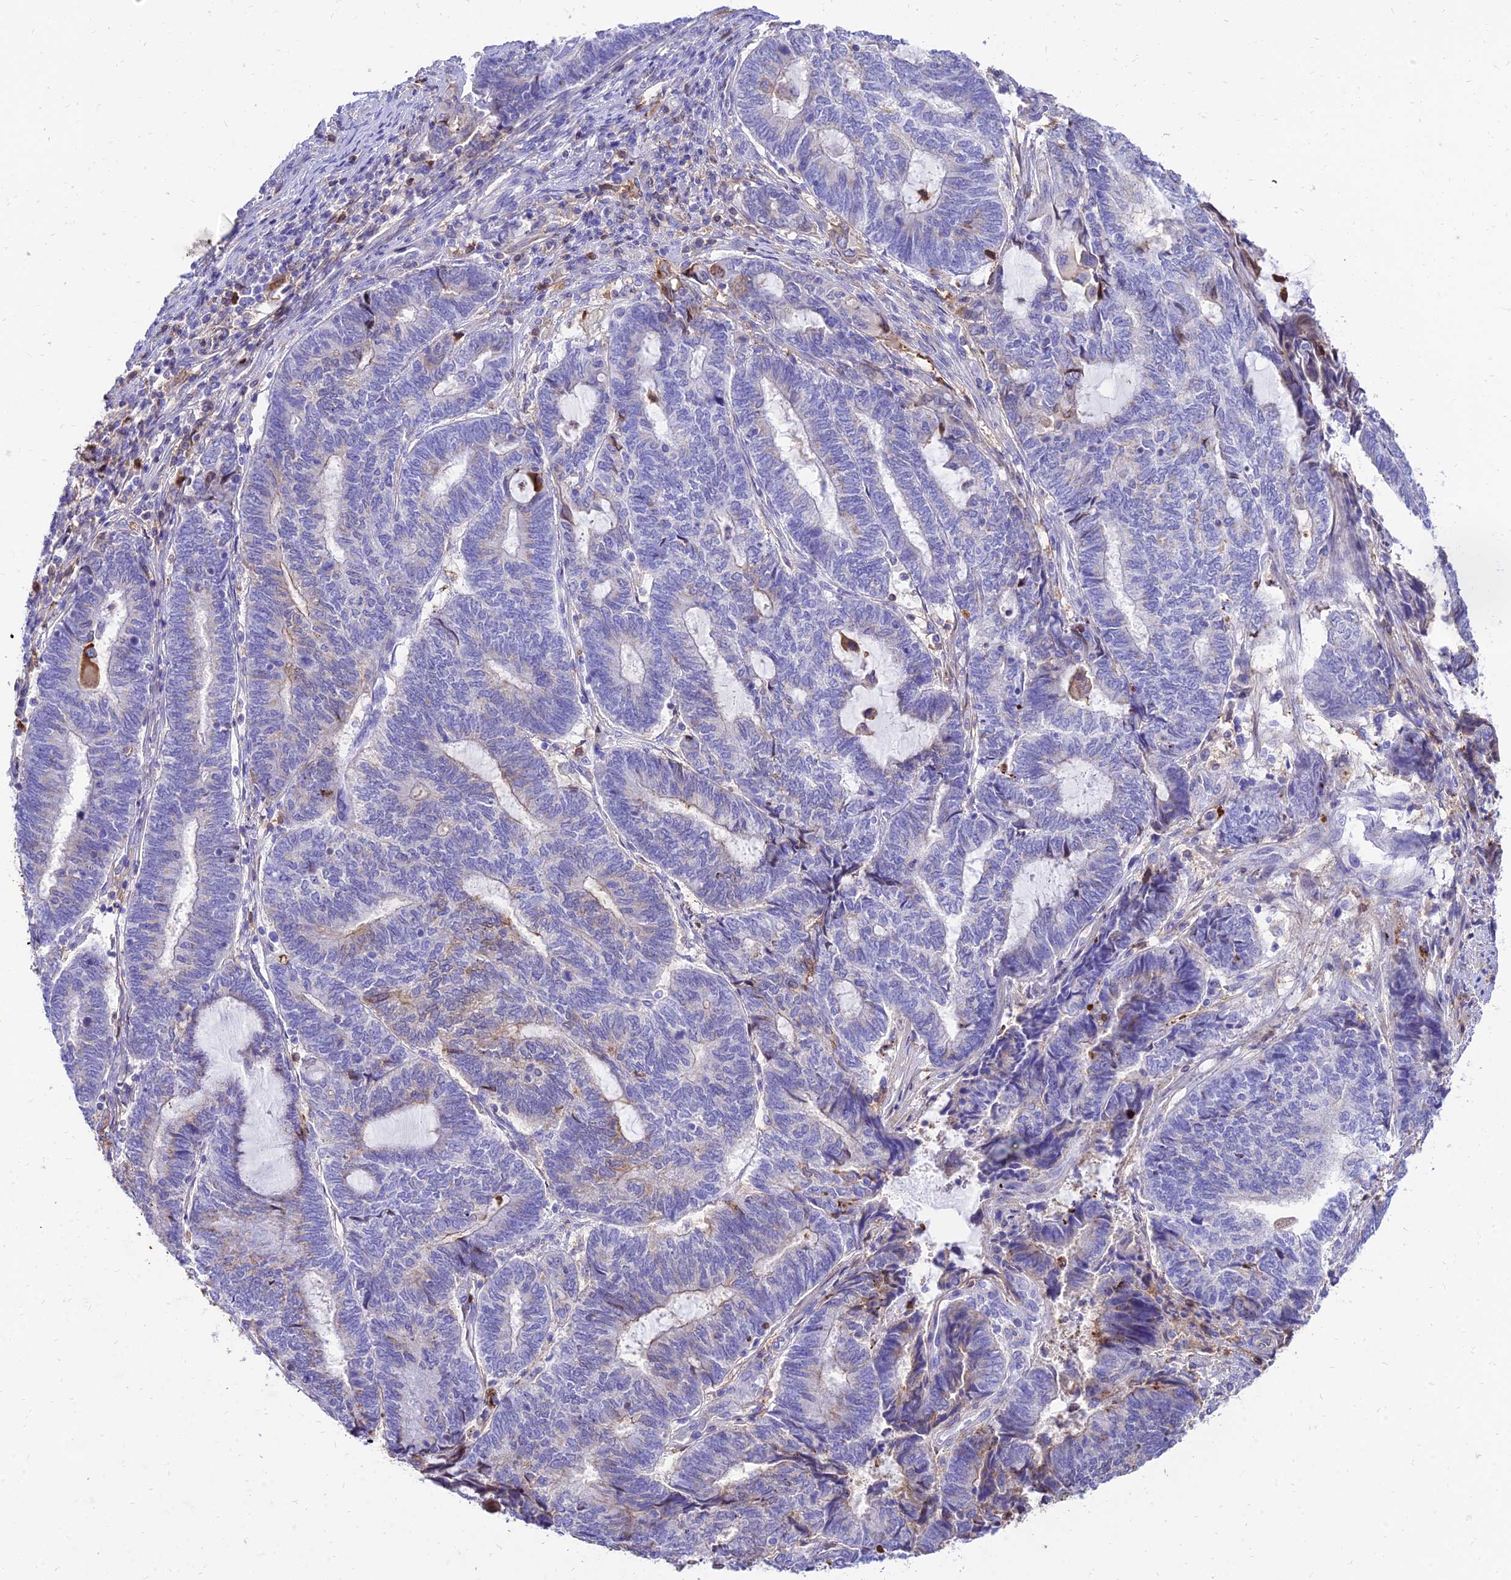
{"staining": {"intensity": "negative", "quantity": "none", "location": "none"}, "tissue": "endometrial cancer", "cell_type": "Tumor cells", "image_type": "cancer", "snomed": [{"axis": "morphology", "description": "Adenocarcinoma, NOS"}, {"axis": "topography", "description": "Uterus"}, {"axis": "topography", "description": "Endometrium"}], "caption": "A histopathology image of endometrial adenocarcinoma stained for a protein demonstrates no brown staining in tumor cells. (DAB immunohistochemistry (IHC) visualized using brightfield microscopy, high magnification).", "gene": "SREK1IP1", "patient": {"sex": "female", "age": 70}}